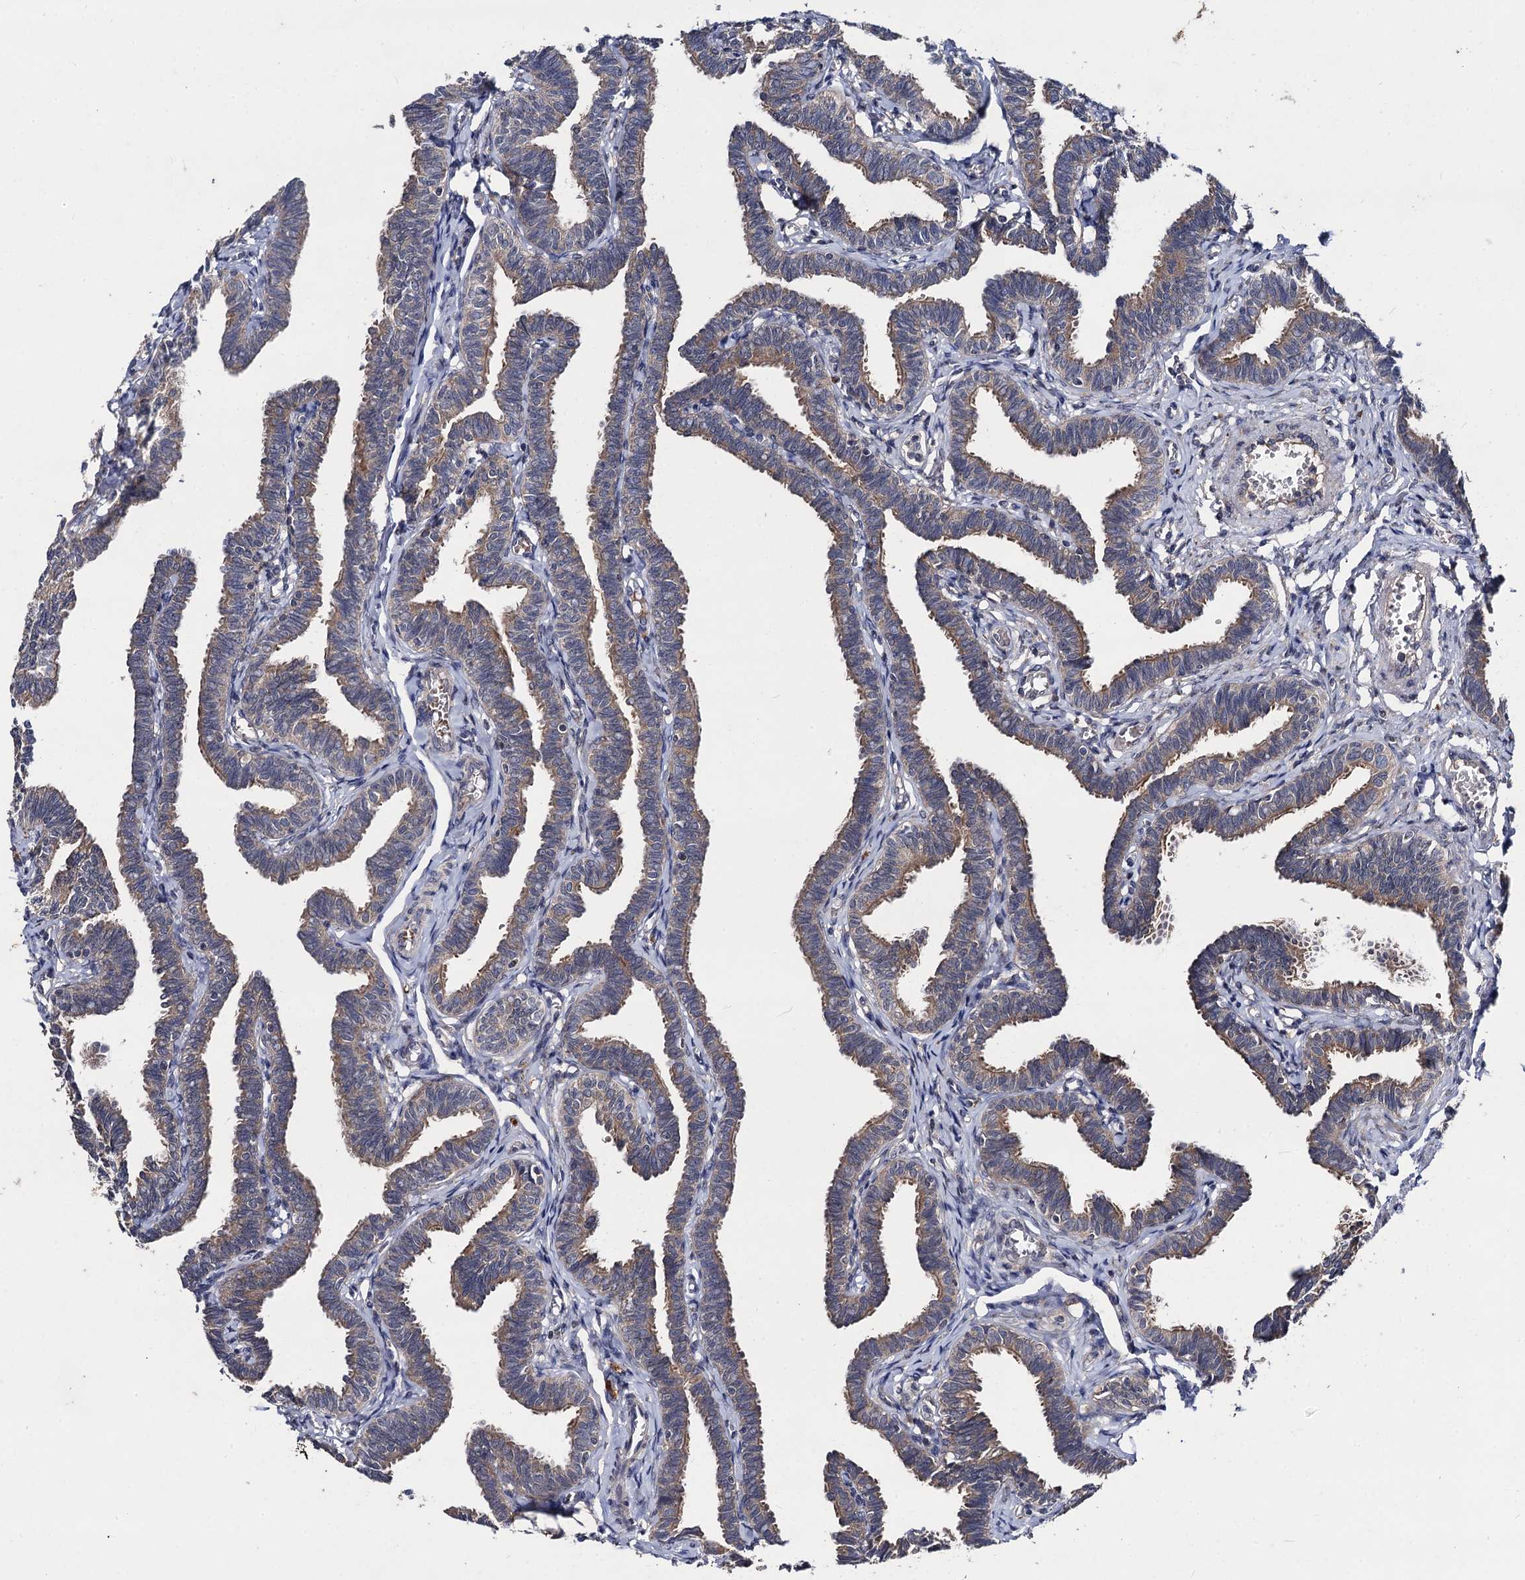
{"staining": {"intensity": "moderate", "quantity": "25%-75%", "location": "cytoplasmic/membranous"}, "tissue": "fallopian tube", "cell_type": "Glandular cells", "image_type": "normal", "snomed": [{"axis": "morphology", "description": "Normal tissue, NOS"}, {"axis": "topography", "description": "Fallopian tube"}, {"axis": "topography", "description": "Ovary"}], "caption": "Fallopian tube stained with DAB immunohistochemistry displays medium levels of moderate cytoplasmic/membranous expression in about 25%-75% of glandular cells.", "gene": "VPS37D", "patient": {"sex": "female", "age": 23}}